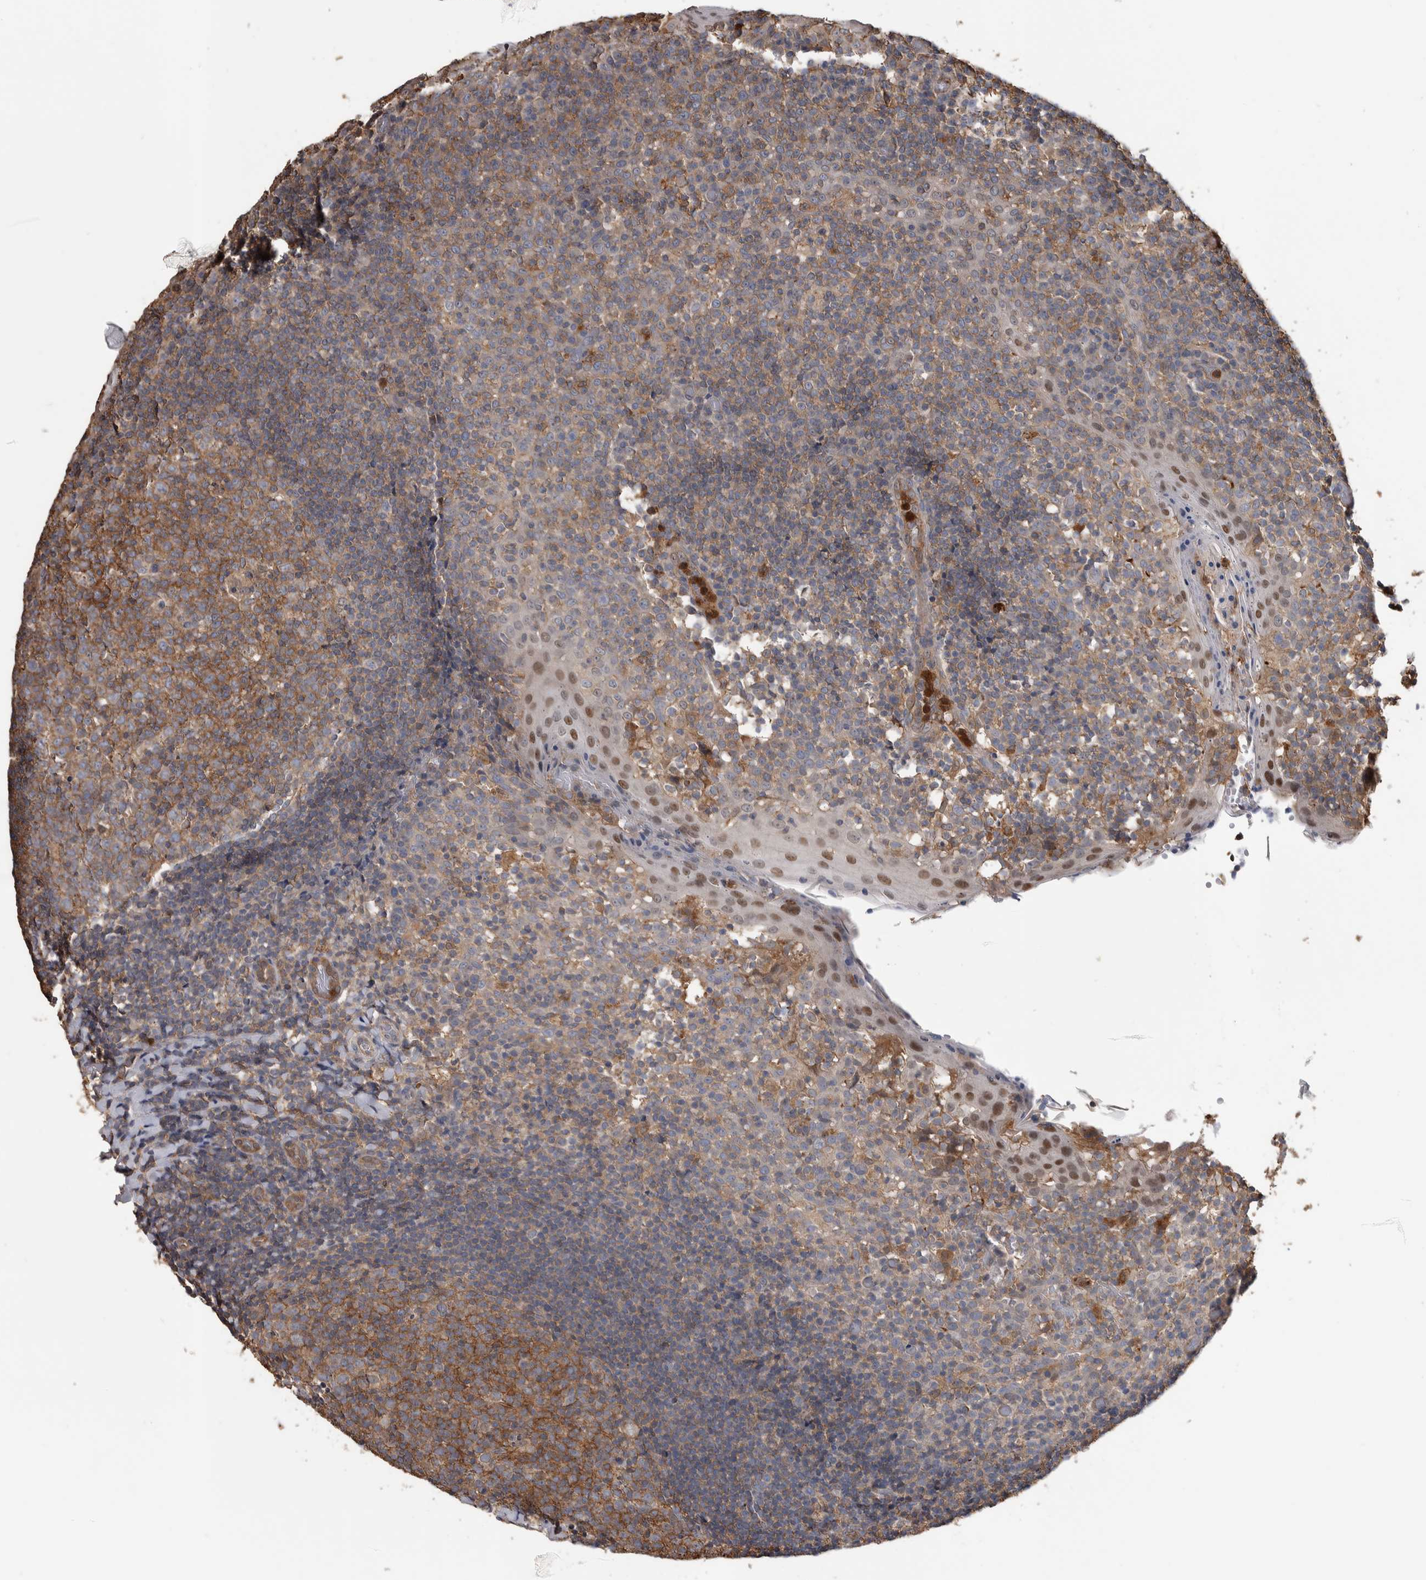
{"staining": {"intensity": "weak", "quantity": "25%-75%", "location": "cytoplasmic/membranous"}, "tissue": "tonsil", "cell_type": "Germinal center cells", "image_type": "normal", "snomed": [{"axis": "morphology", "description": "Normal tissue, NOS"}, {"axis": "topography", "description": "Tonsil"}], "caption": "The immunohistochemical stain shows weak cytoplasmic/membranous positivity in germinal center cells of benign tonsil.", "gene": "SDCBP", "patient": {"sex": "female", "age": 19}}